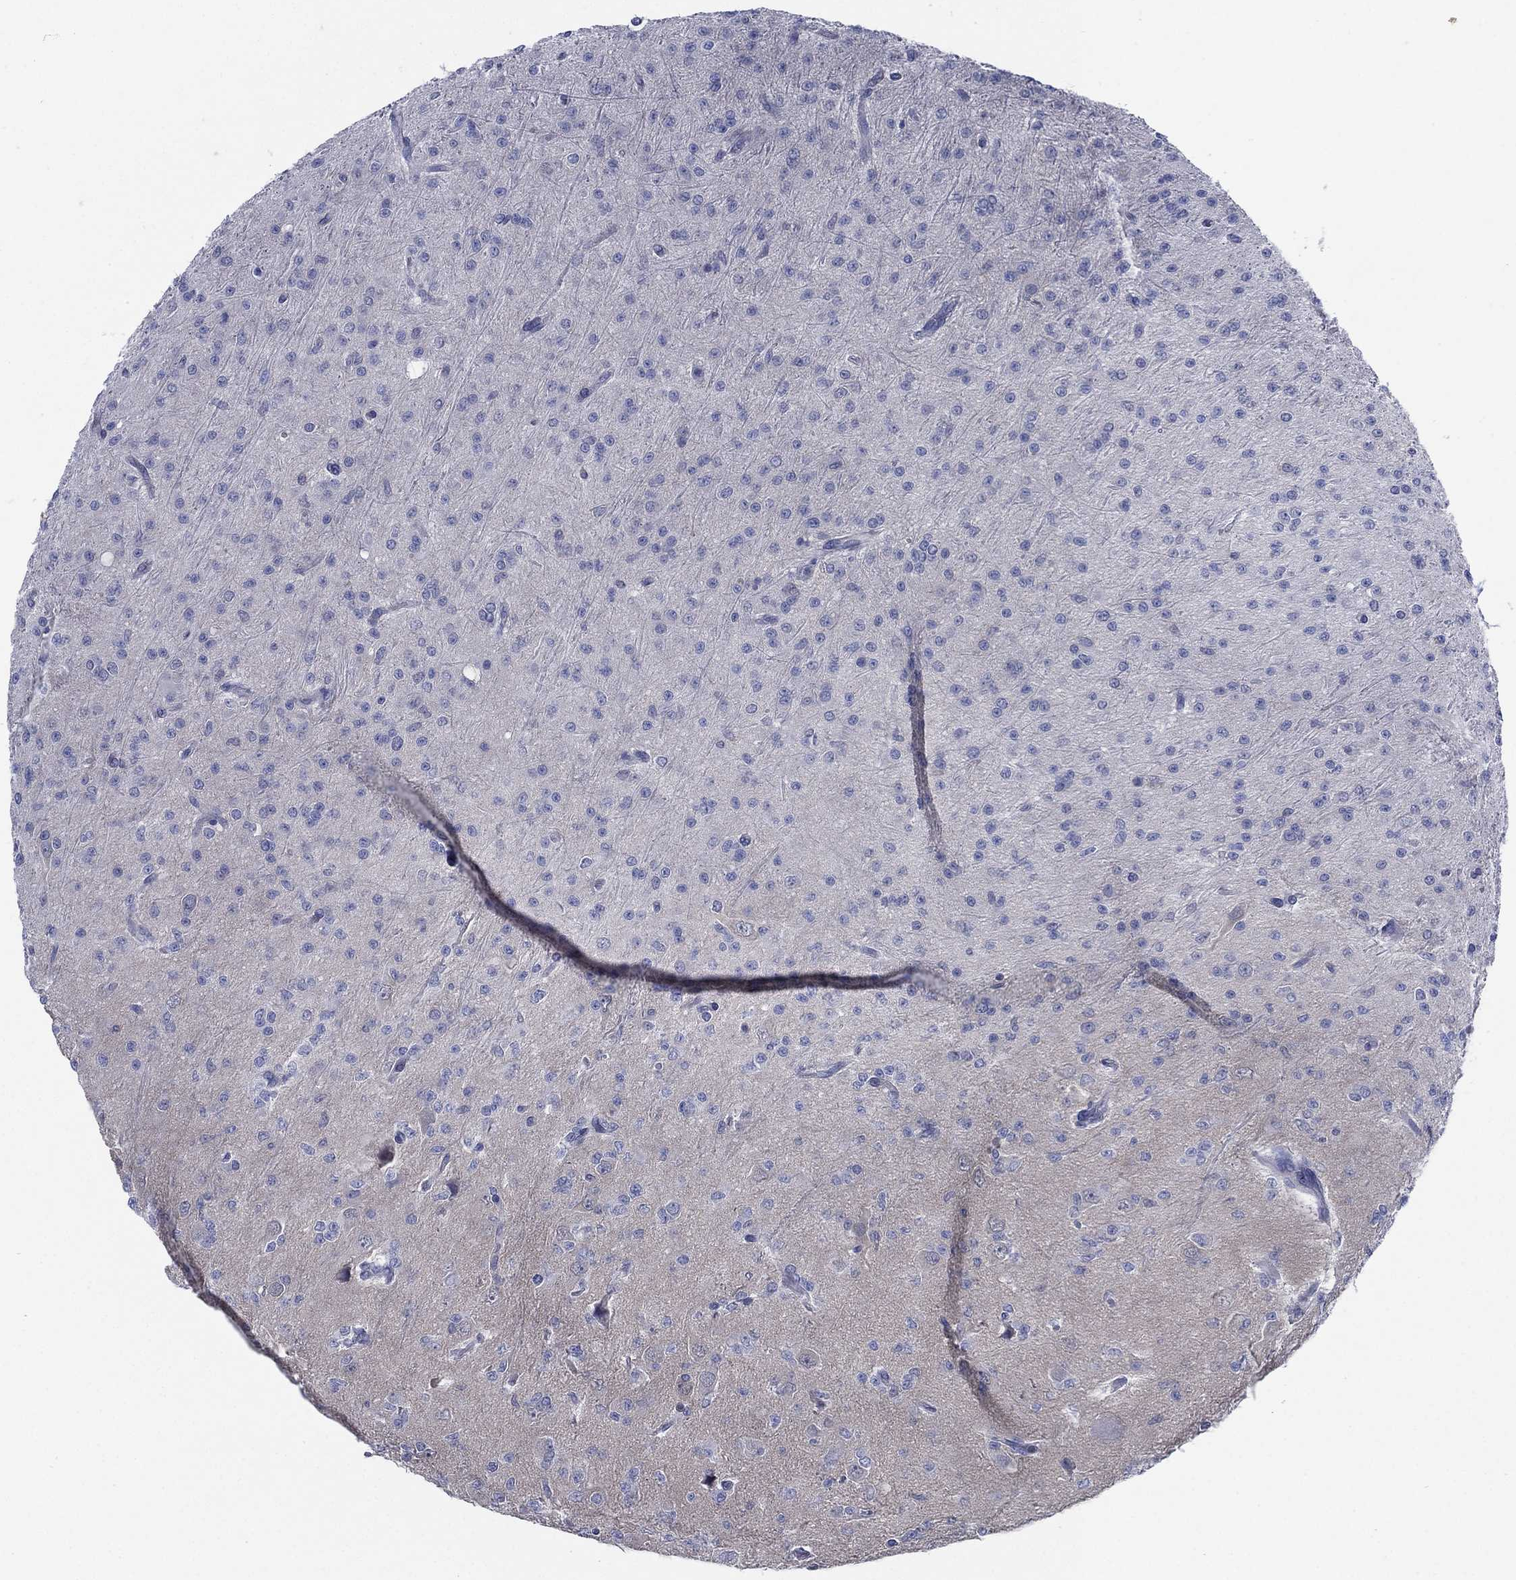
{"staining": {"intensity": "negative", "quantity": "none", "location": "none"}, "tissue": "glioma", "cell_type": "Tumor cells", "image_type": "cancer", "snomed": [{"axis": "morphology", "description": "Glioma, malignant, Low grade"}, {"axis": "topography", "description": "Brain"}], "caption": "The photomicrograph demonstrates no significant positivity in tumor cells of glioma.", "gene": "C5orf46", "patient": {"sex": "male", "age": 27}}